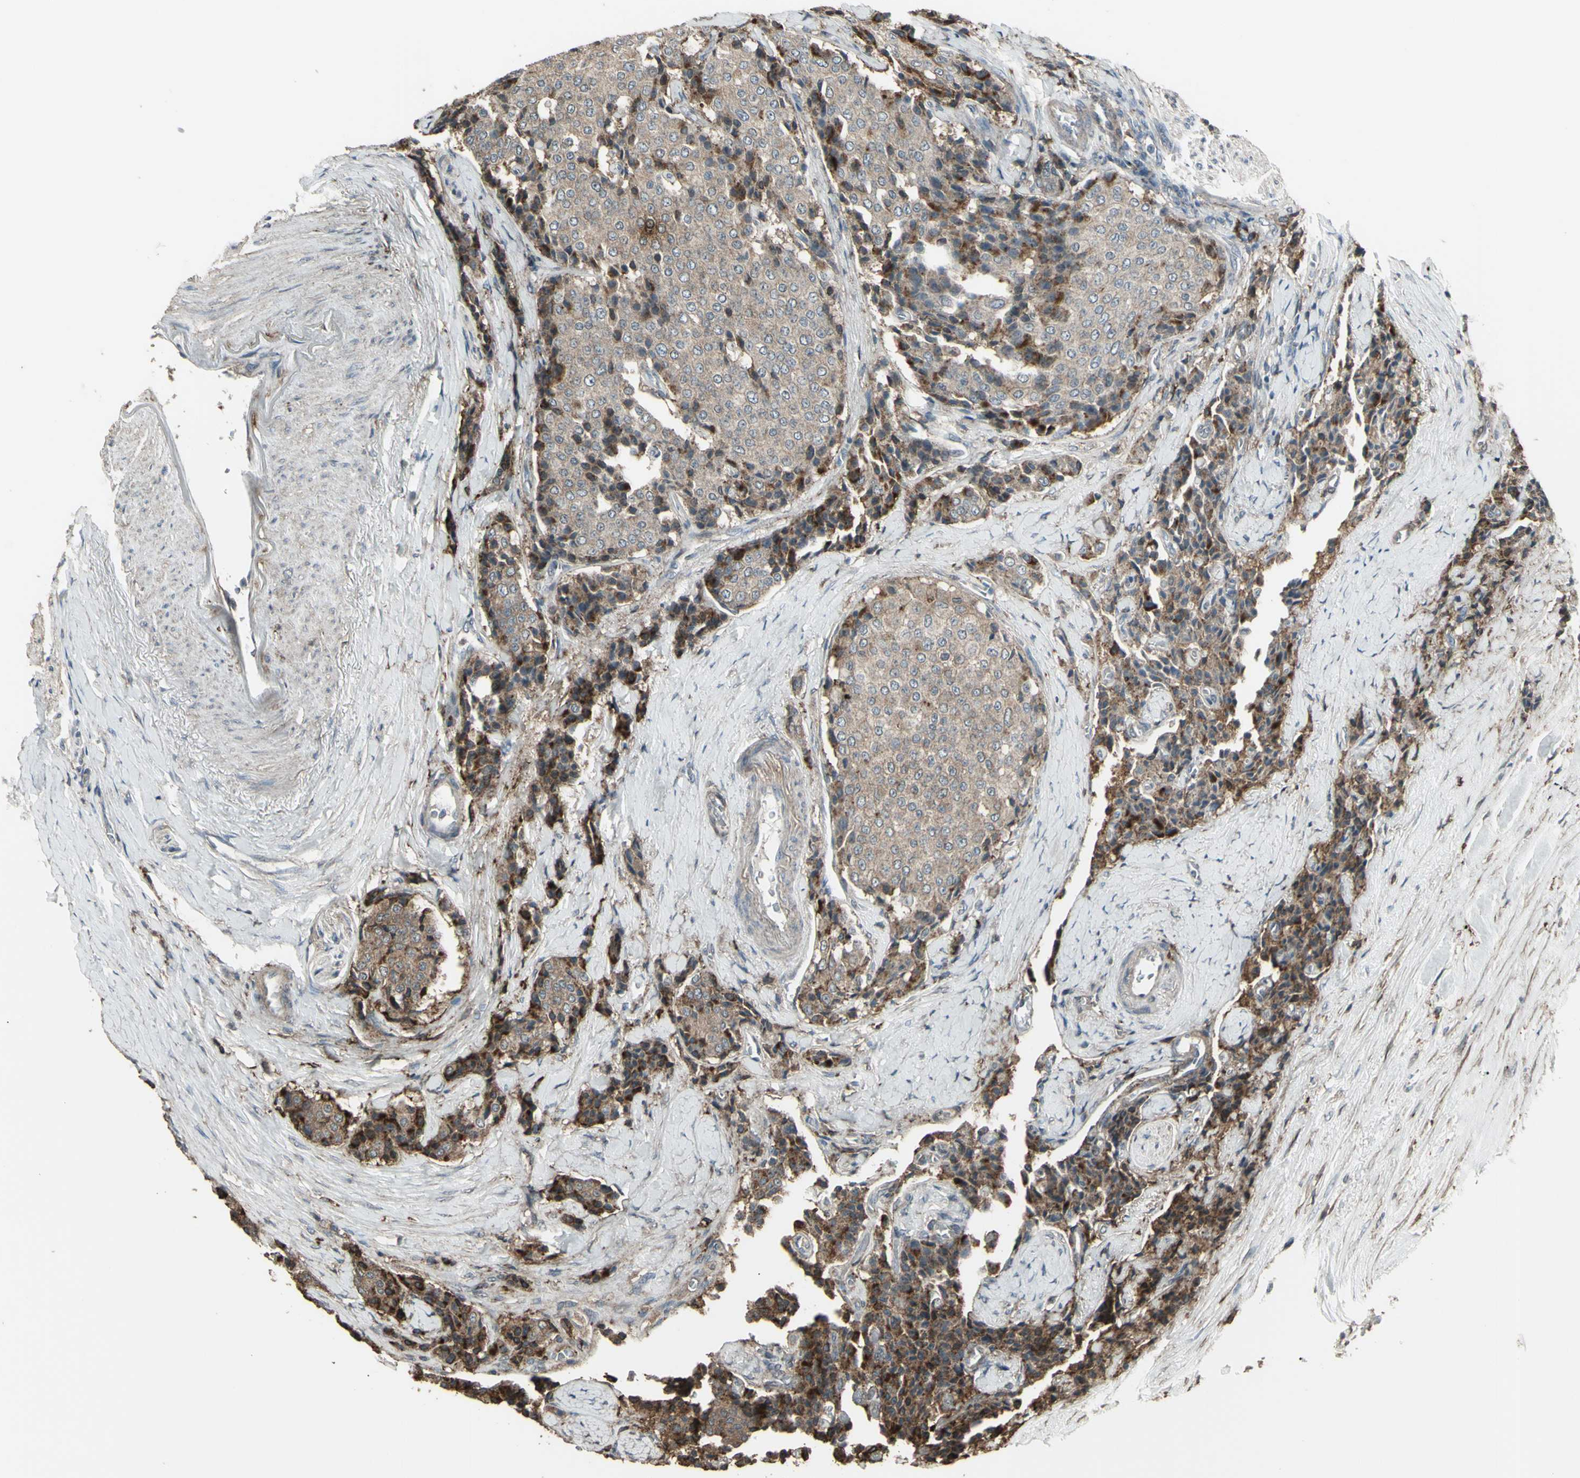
{"staining": {"intensity": "moderate", "quantity": "25%-75%", "location": "cytoplasmic/membranous"}, "tissue": "carcinoid", "cell_type": "Tumor cells", "image_type": "cancer", "snomed": [{"axis": "morphology", "description": "Carcinoid, malignant, NOS"}, {"axis": "topography", "description": "Colon"}], "caption": "Carcinoid stained with a protein marker reveals moderate staining in tumor cells.", "gene": "SMO", "patient": {"sex": "female", "age": 61}}